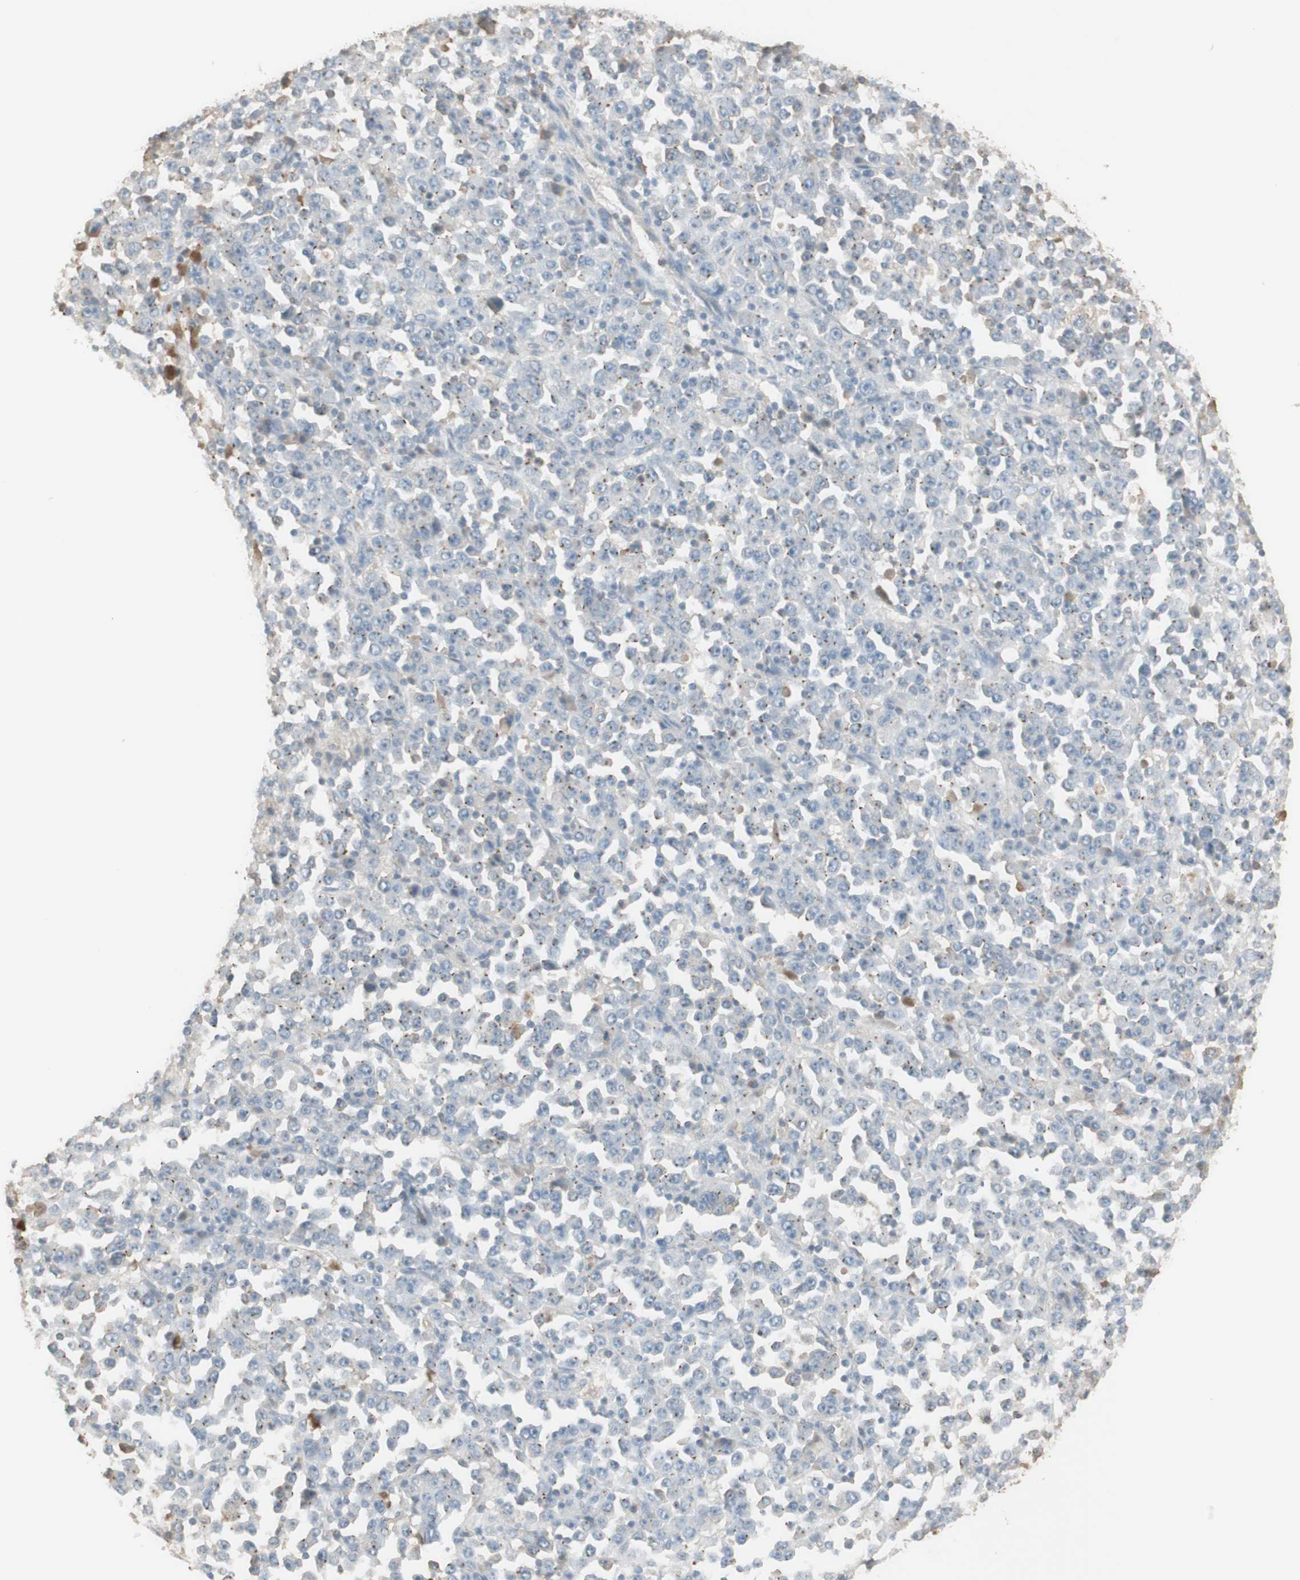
{"staining": {"intensity": "negative", "quantity": "none", "location": "none"}, "tissue": "stomach cancer", "cell_type": "Tumor cells", "image_type": "cancer", "snomed": [{"axis": "morphology", "description": "Normal tissue, NOS"}, {"axis": "morphology", "description": "Adenocarcinoma, NOS"}, {"axis": "topography", "description": "Stomach, upper"}, {"axis": "topography", "description": "Stomach"}], "caption": "Tumor cells show no significant expression in stomach adenocarcinoma.", "gene": "IFNG", "patient": {"sex": "male", "age": 59}}